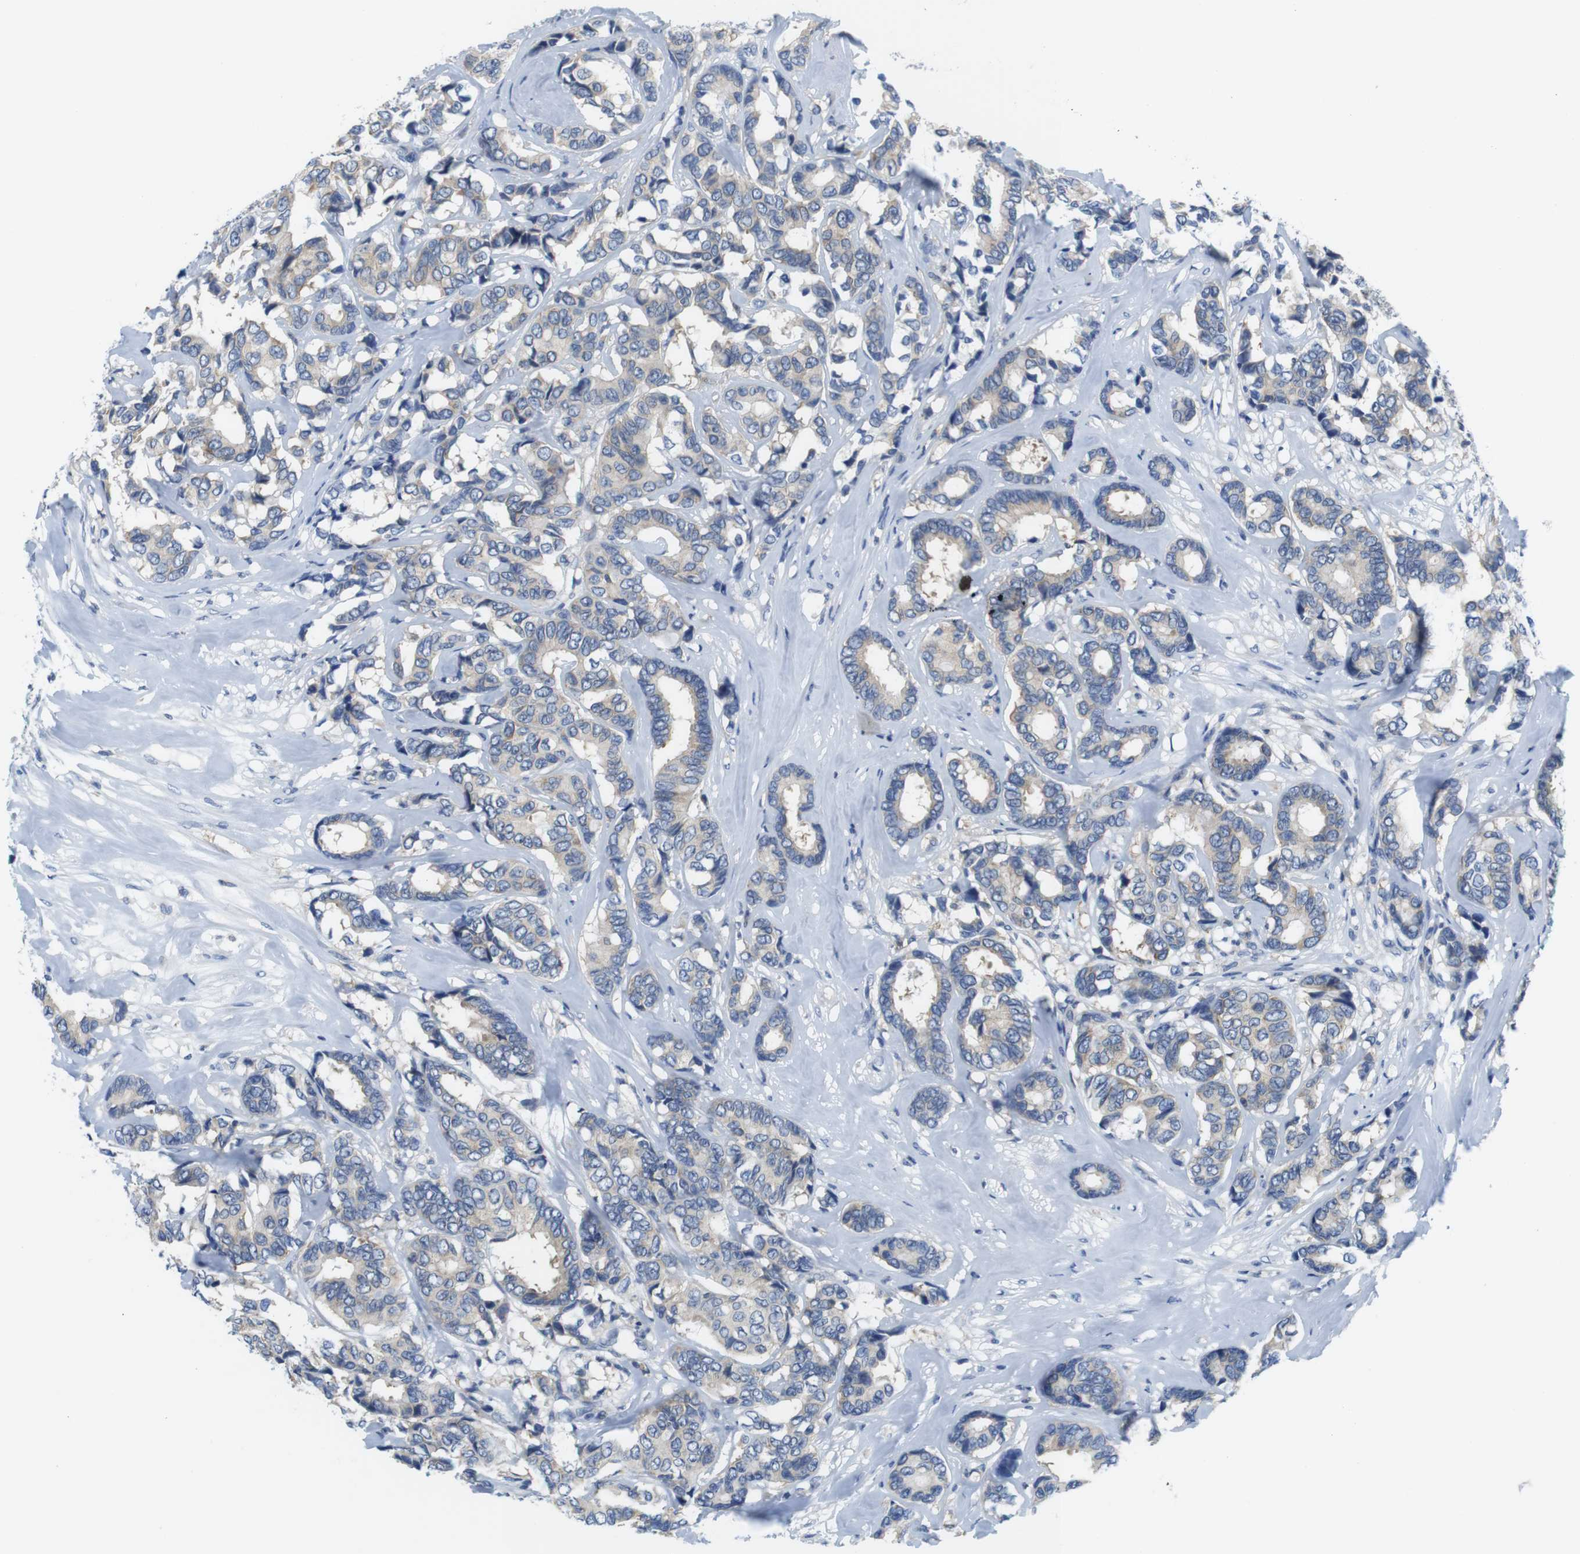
{"staining": {"intensity": "weak", "quantity": "25%-75%", "location": "cytoplasmic/membranous"}, "tissue": "breast cancer", "cell_type": "Tumor cells", "image_type": "cancer", "snomed": [{"axis": "morphology", "description": "Duct carcinoma"}, {"axis": "topography", "description": "Breast"}], "caption": "Tumor cells reveal low levels of weak cytoplasmic/membranous positivity in about 25%-75% of cells in breast infiltrating ductal carcinoma.", "gene": "CNGA2", "patient": {"sex": "female", "age": 87}}